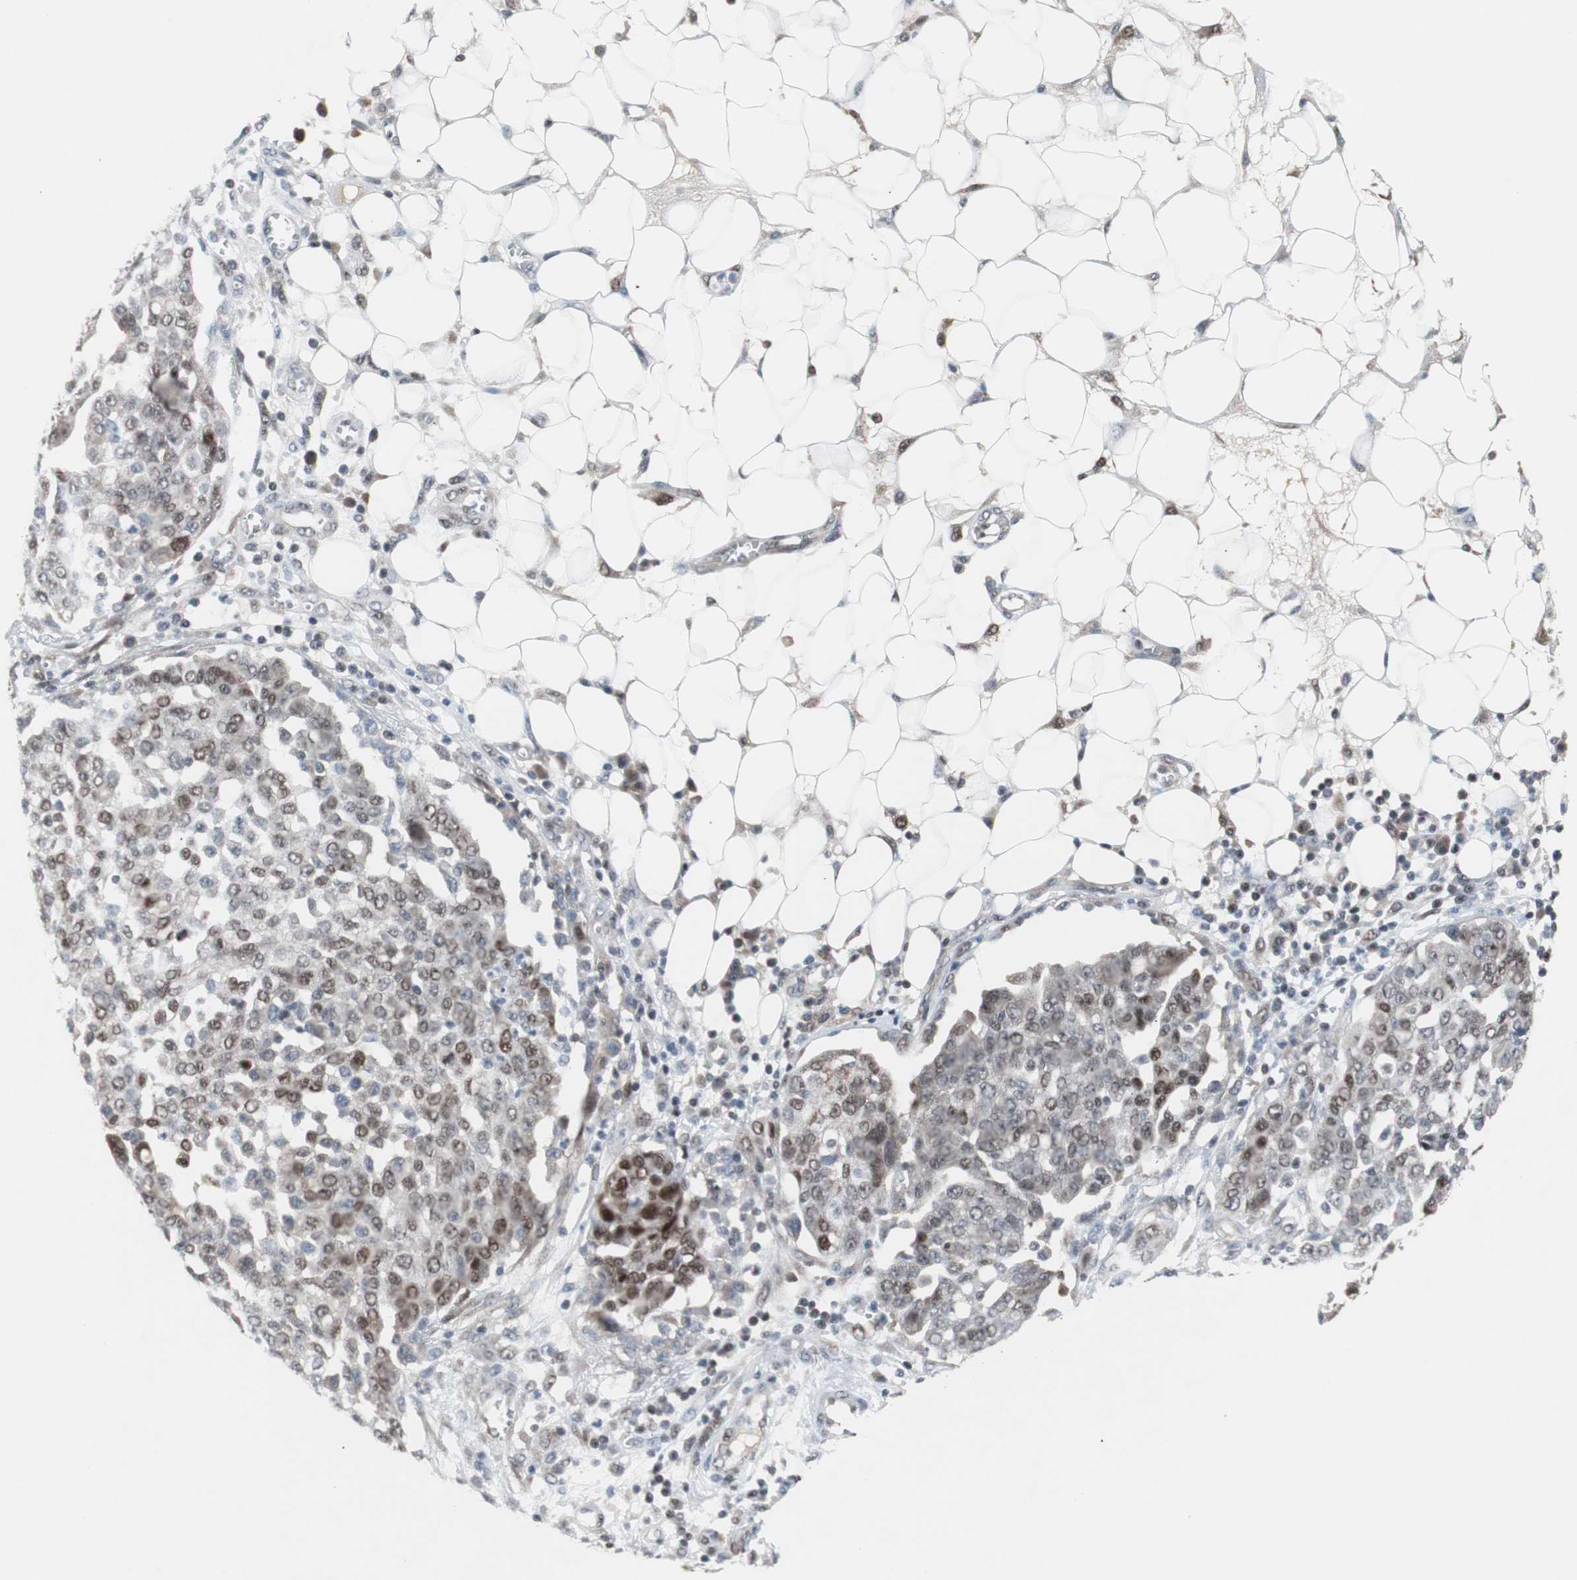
{"staining": {"intensity": "moderate", "quantity": "25%-75%", "location": "nuclear"}, "tissue": "ovarian cancer", "cell_type": "Tumor cells", "image_type": "cancer", "snomed": [{"axis": "morphology", "description": "Cystadenocarcinoma, serous, NOS"}, {"axis": "topography", "description": "Soft tissue"}, {"axis": "topography", "description": "Ovary"}], "caption": "Immunohistochemical staining of human ovarian cancer (serous cystadenocarcinoma) demonstrates moderate nuclear protein positivity in about 25%-75% of tumor cells. (Brightfield microscopy of DAB IHC at high magnification).", "gene": "ZHX2", "patient": {"sex": "female", "age": 57}}